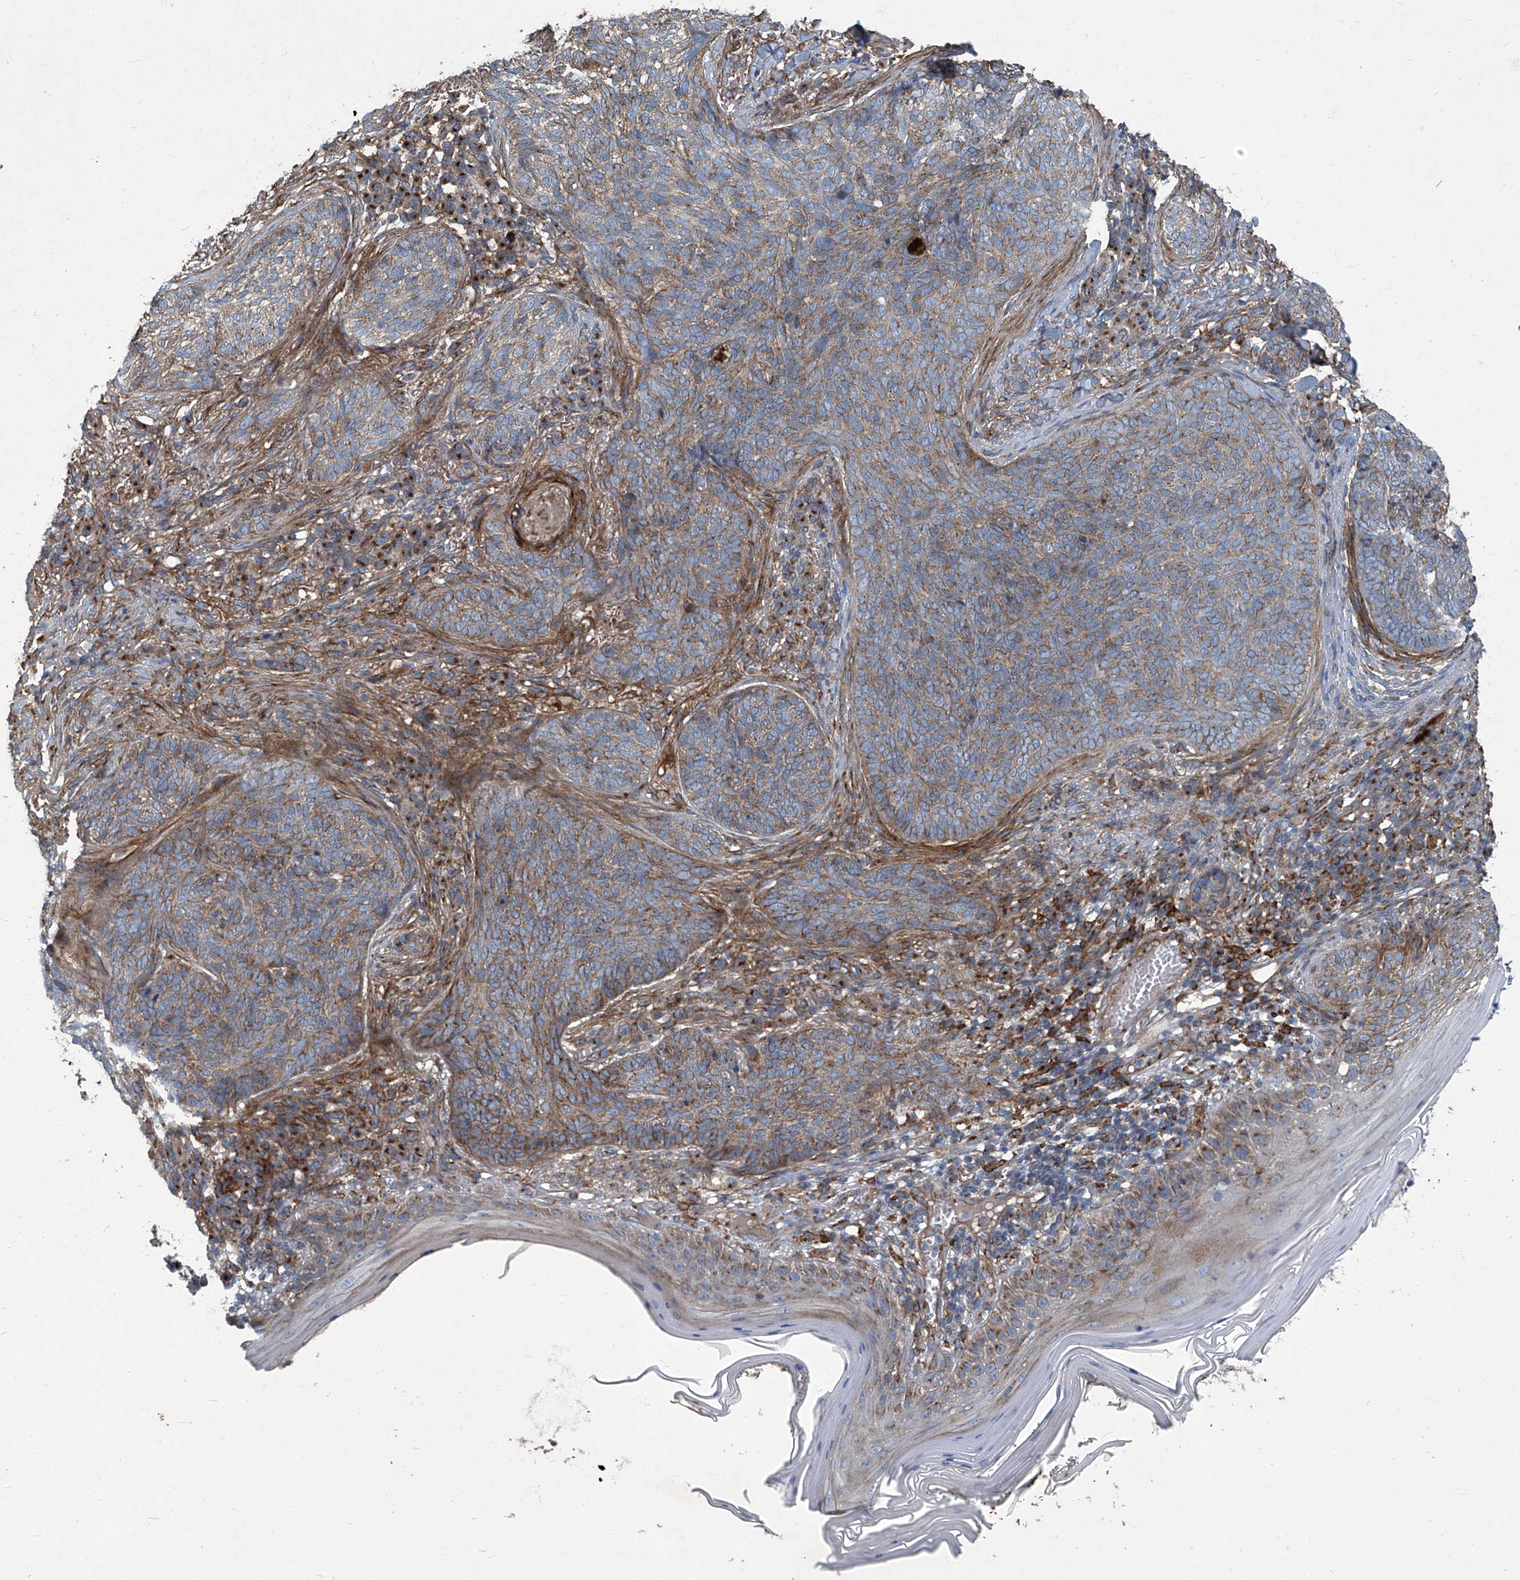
{"staining": {"intensity": "weak", "quantity": "25%-75%", "location": "cytoplasmic/membranous"}, "tissue": "skin cancer", "cell_type": "Tumor cells", "image_type": "cancer", "snomed": [{"axis": "morphology", "description": "Basal cell carcinoma"}, {"axis": "topography", "description": "Skin"}], "caption": "Immunohistochemical staining of basal cell carcinoma (skin) displays weak cytoplasmic/membranous protein expression in approximately 25%-75% of tumor cells.", "gene": "PIGH", "patient": {"sex": "male", "age": 85}}